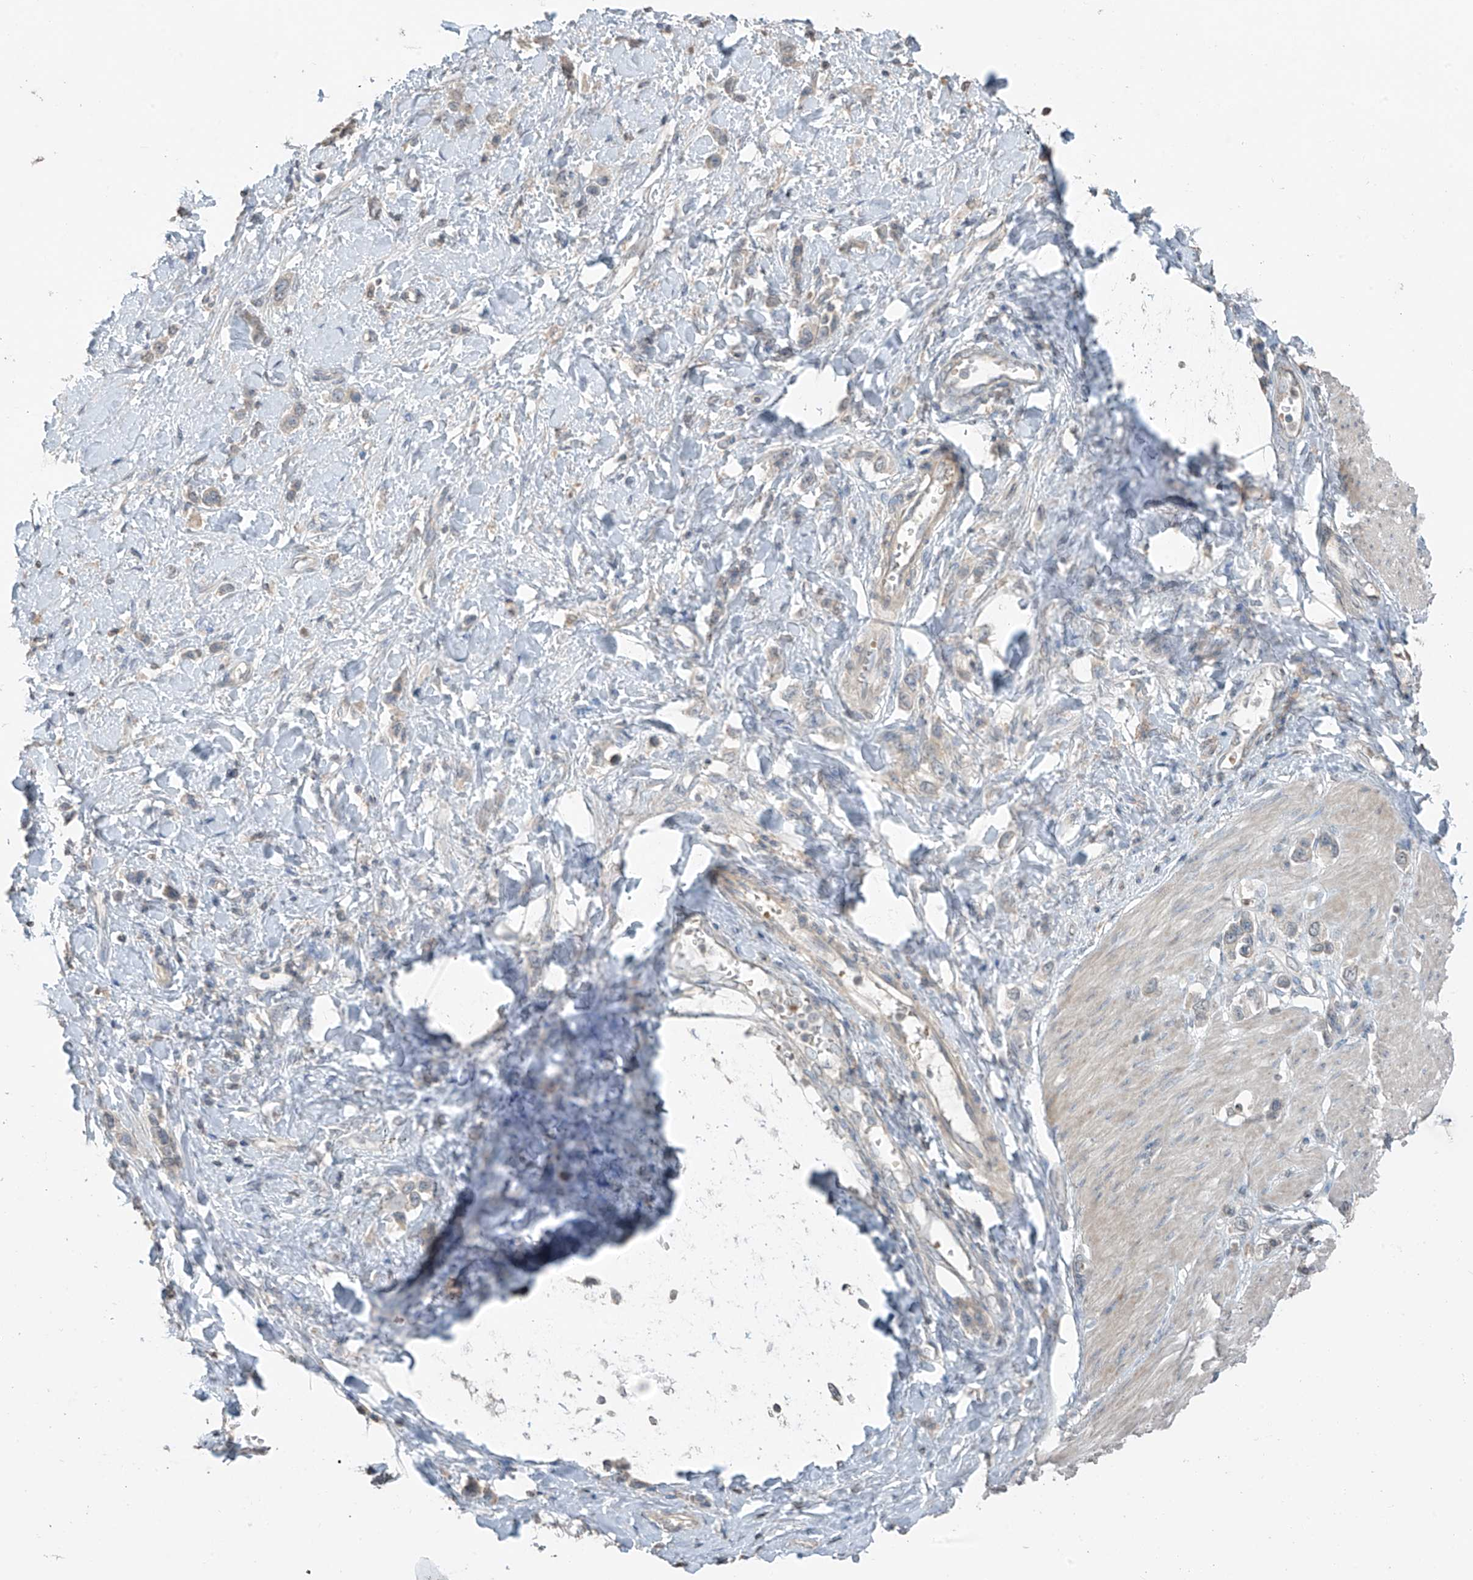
{"staining": {"intensity": "negative", "quantity": "none", "location": "none"}, "tissue": "stomach cancer", "cell_type": "Tumor cells", "image_type": "cancer", "snomed": [{"axis": "morphology", "description": "Normal tissue, NOS"}, {"axis": "morphology", "description": "Adenocarcinoma, NOS"}, {"axis": "topography", "description": "Stomach, upper"}, {"axis": "topography", "description": "Stomach"}], "caption": "There is no significant staining in tumor cells of stomach cancer (adenocarcinoma).", "gene": "HOXA11", "patient": {"sex": "female", "age": 65}}